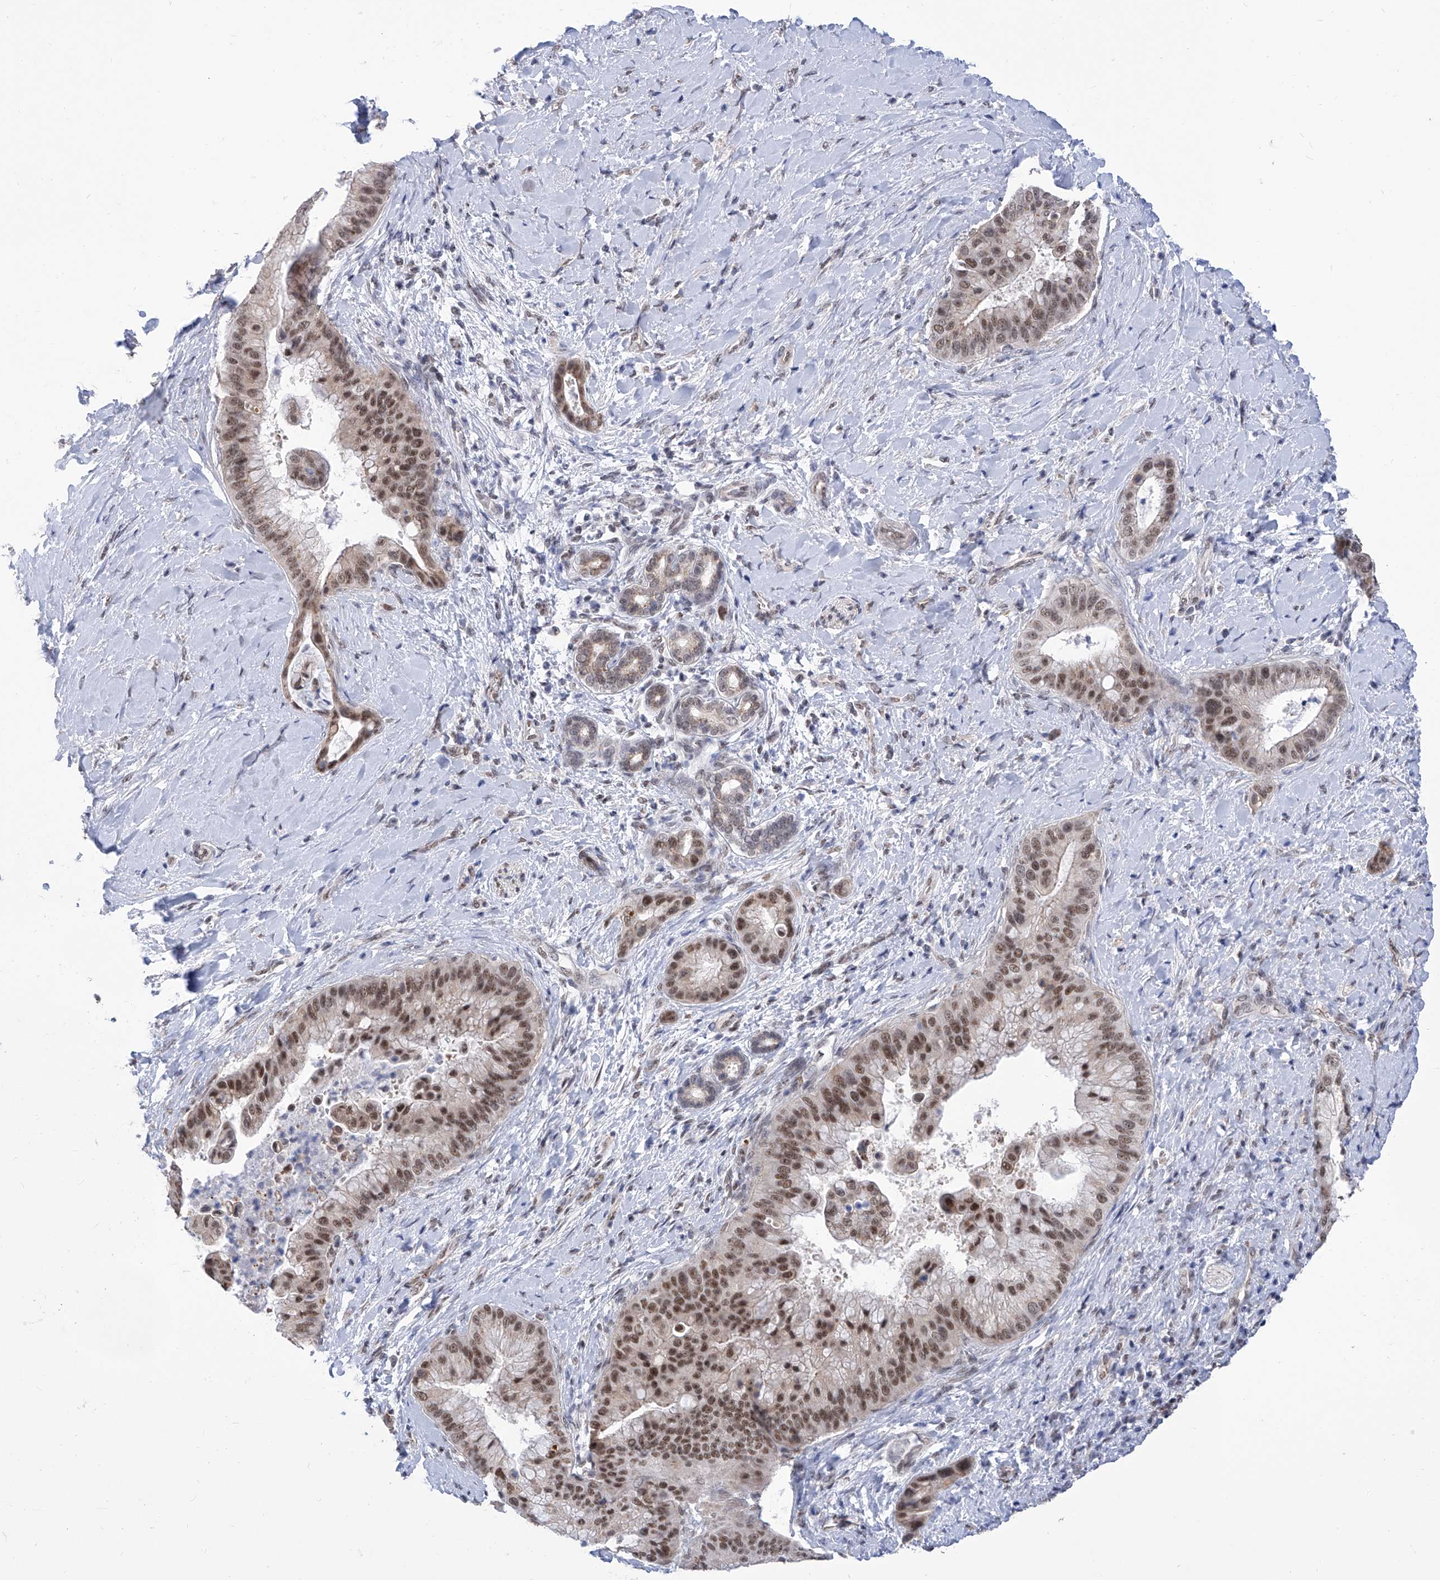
{"staining": {"intensity": "moderate", "quantity": ">75%", "location": "nuclear"}, "tissue": "liver cancer", "cell_type": "Tumor cells", "image_type": "cancer", "snomed": [{"axis": "morphology", "description": "Cholangiocarcinoma"}, {"axis": "topography", "description": "Liver"}], "caption": "There is medium levels of moderate nuclear expression in tumor cells of liver cancer (cholangiocarcinoma), as demonstrated by immunohistochemical staining (brown color).", "gene": "SART1", "patient": {"sex": "female", "age": 54}}